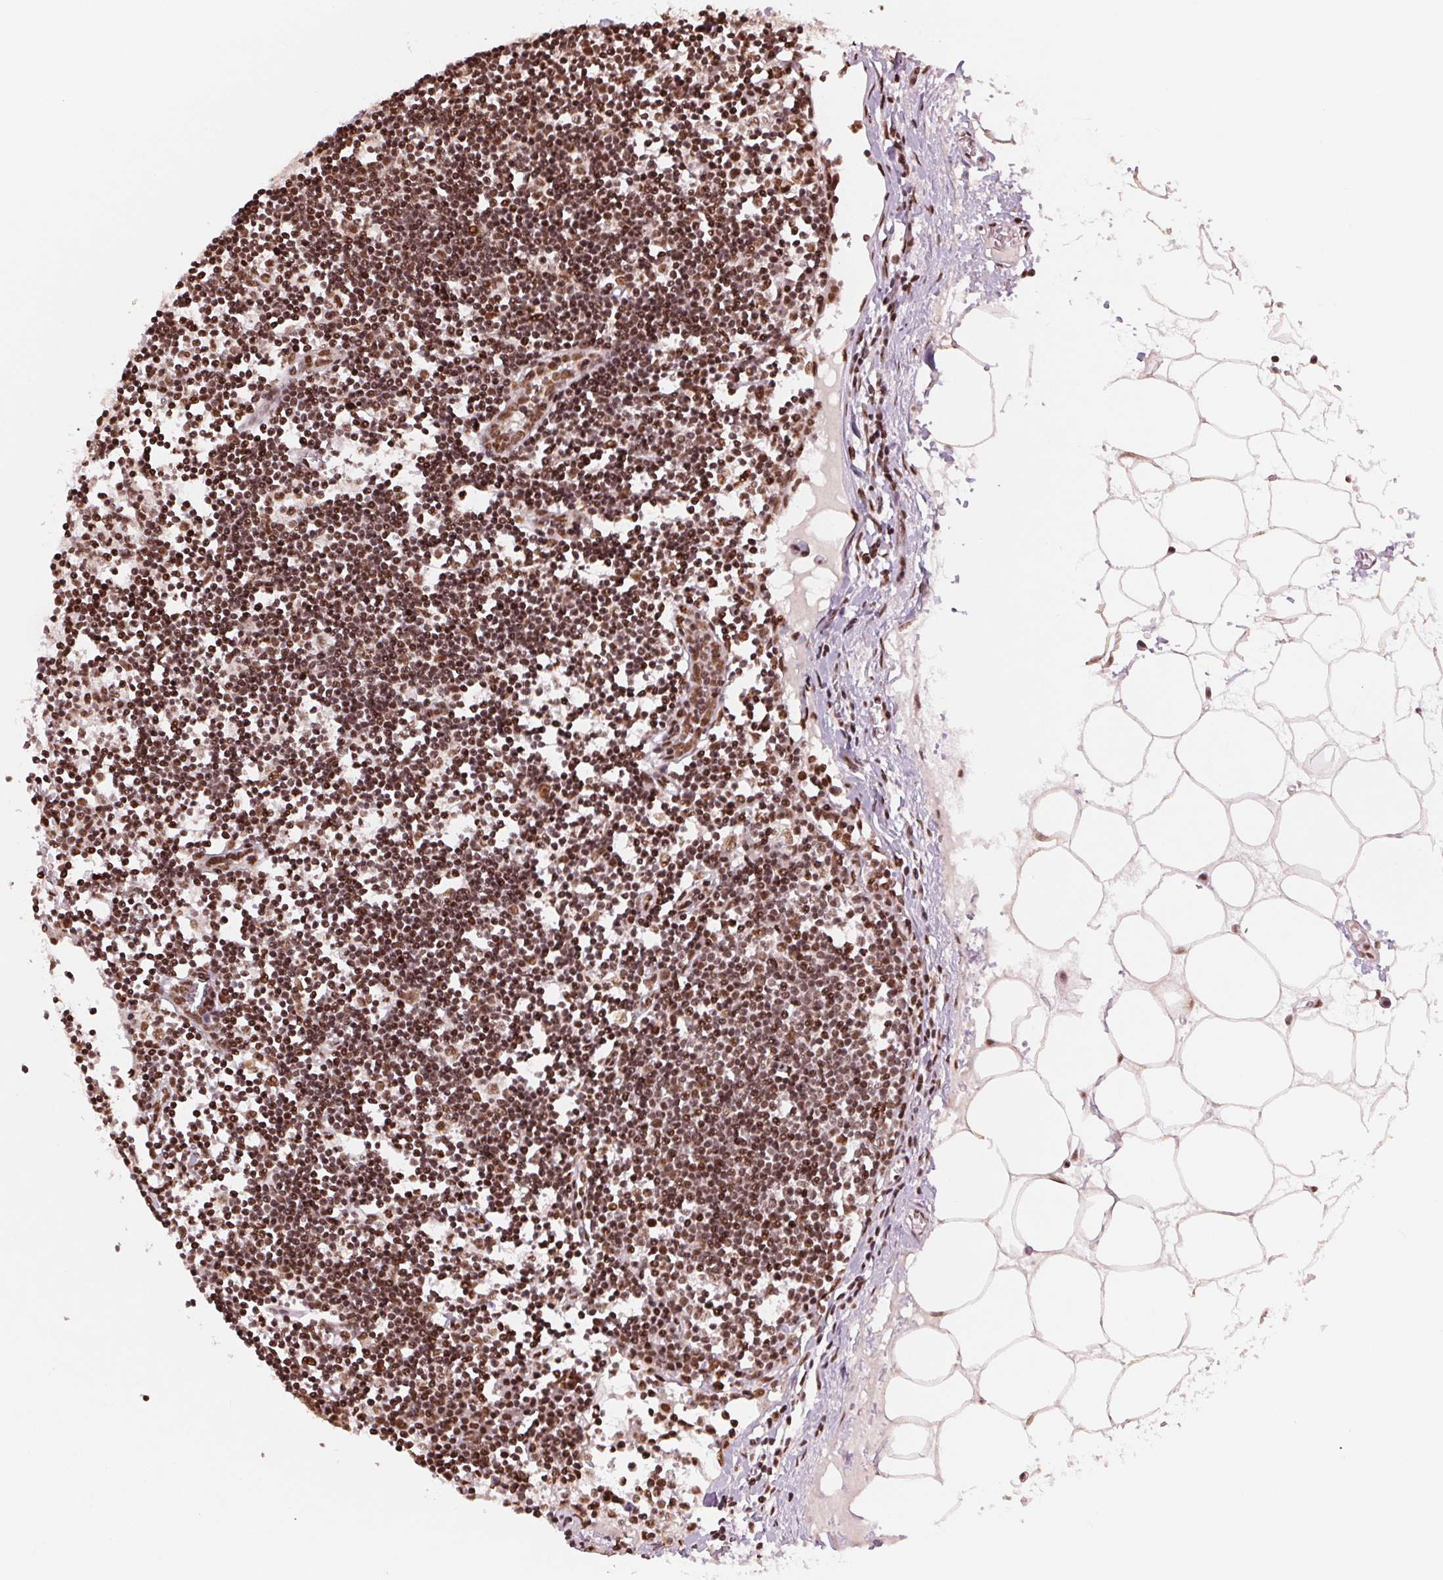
{"staining": {"intensity": "strong", "quantity": ">75%", "location": "nuclear"}, "tissue": "lymph node", "cell_type": "Germinal center cells", "image_type": "normal", "snomed": [{"axis": "morphology", "description": "Normal tissue, NOS"}, {"axis": "topography", "description": "Lymph node"}], "caption": "Lymph node was stained to show a protein in brown. There is high levels of strong nuclear staining in approximately >75% of germinal center cells. Nuclei are stained in blue.", "gene": "TTLL9", "patient": {"sex": "female", "age": 65}}